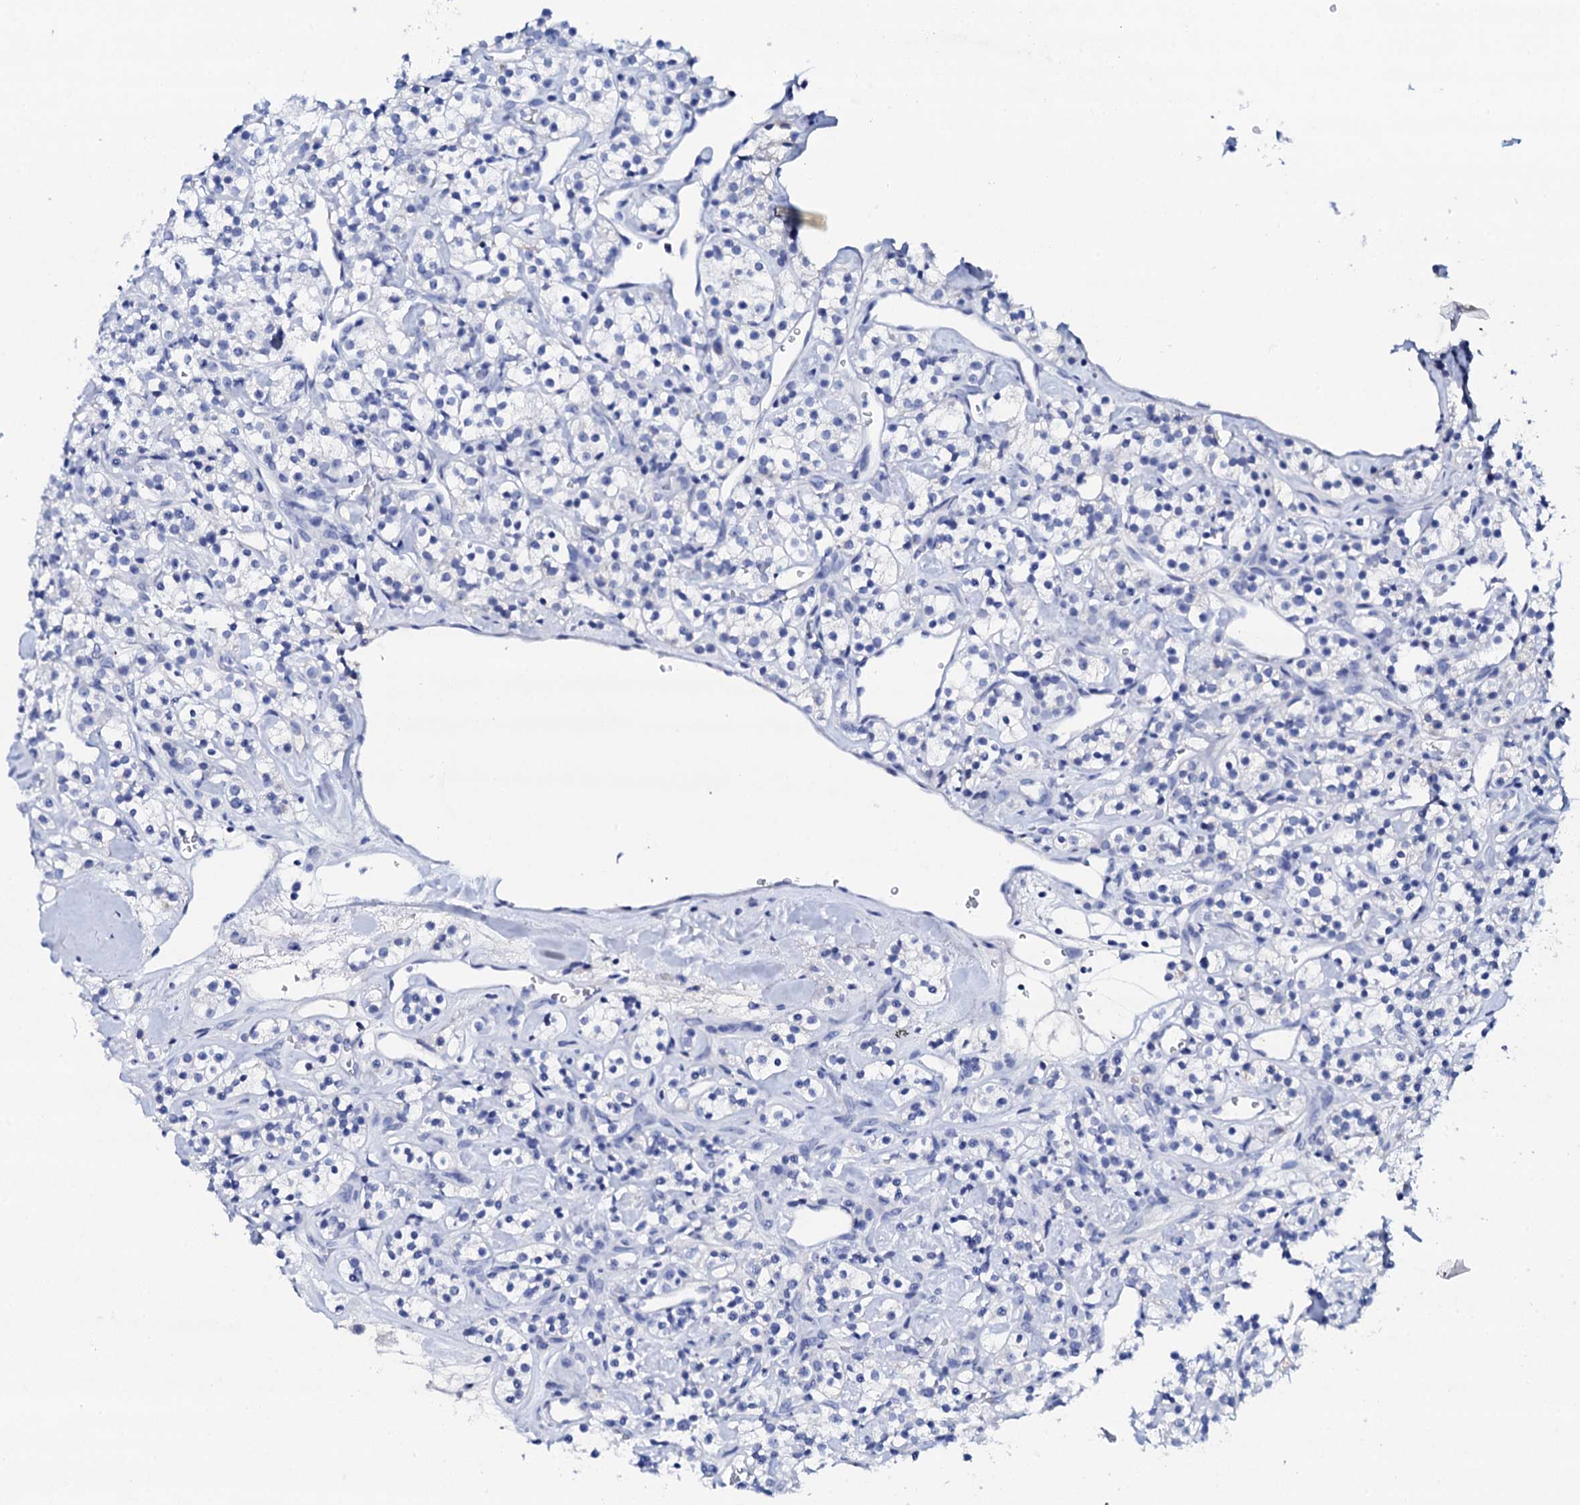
{"staining": {"intensity": "negative", "quantity": "none", "location": "none"}, "tissue": "renal cancer", "cell_type": "Tumor cells", "image_type": "cancer", "snomed": [{"axis": "morphology", "description": "Adenocarcinoma, NOS"}, {"axis": "topography", "description": "Kidney"}], "caption": "Tumor cells are negative for brown protein staining in adenocarcinoma (renal). The staining is performed using DAB brown chromogen with nuclei counter-stained in using hematoxylin.", "gene": "FBXL16", "patient": {"sex": "male", "age": 77}}